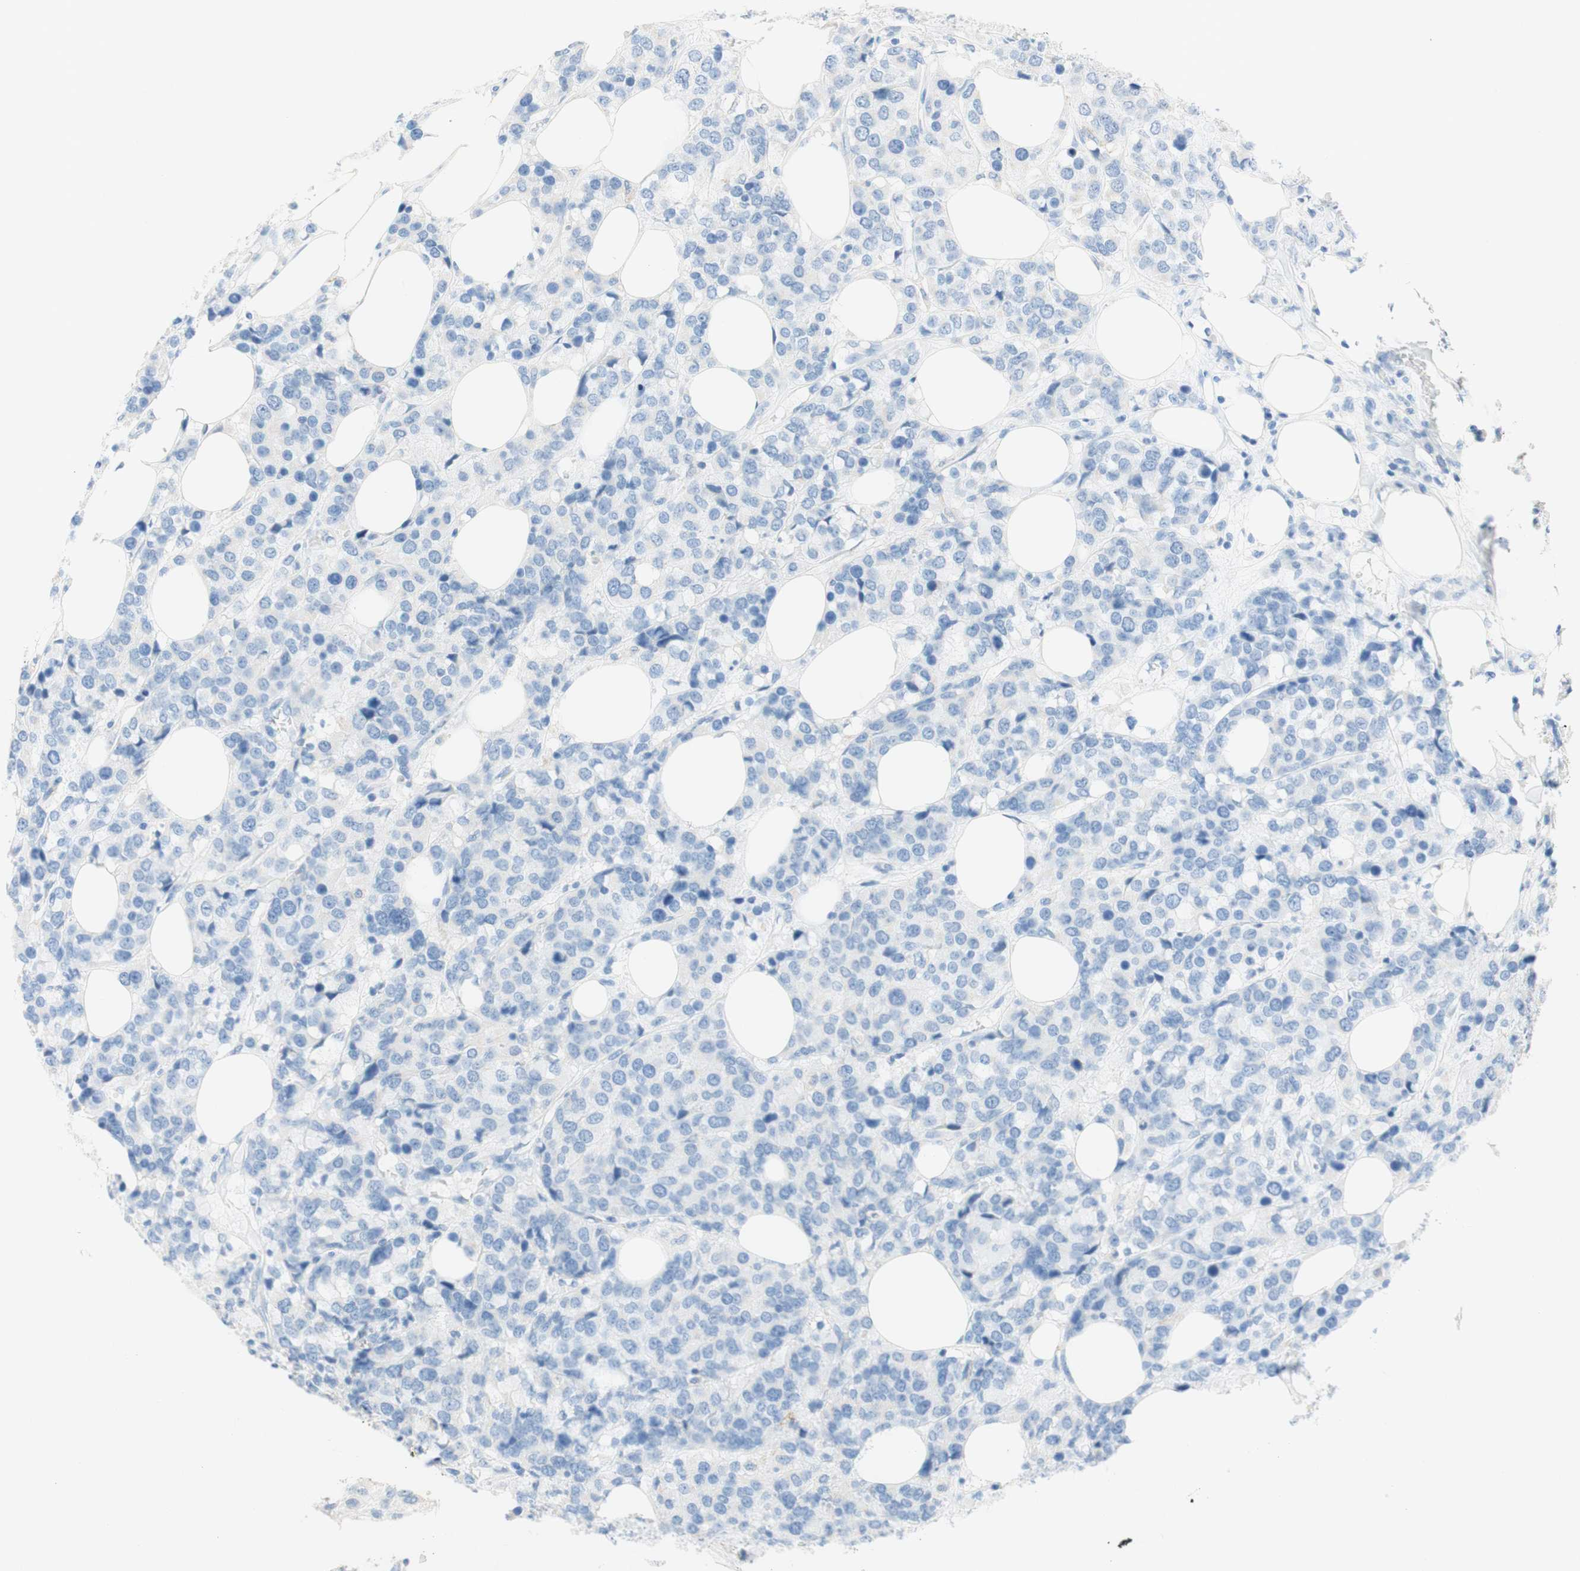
{"staining": {"intensity": "negative", "quantity": "none", "location": "none"}, "tissue": "breast cancer", "cell_type": "Tumor cells", "image_type": "cancer", "snomed": [{"axis": "morphology", "description": "Lobular carcinoma"}, {"axis": "topography", "description": "Breast"}], "caption": "High magnification brightfield microscopy of breast cancer stained with DAB (brown) and counterstained with hematoxylin (blue): tumor cells show no significant positivity. (DAB (3,3'-diaminobenzidine) IHC visualized using brightfield microscopy, high magnification).", "gene": "POLR2J3", "patient": {"sex": "female", "age": 59}}